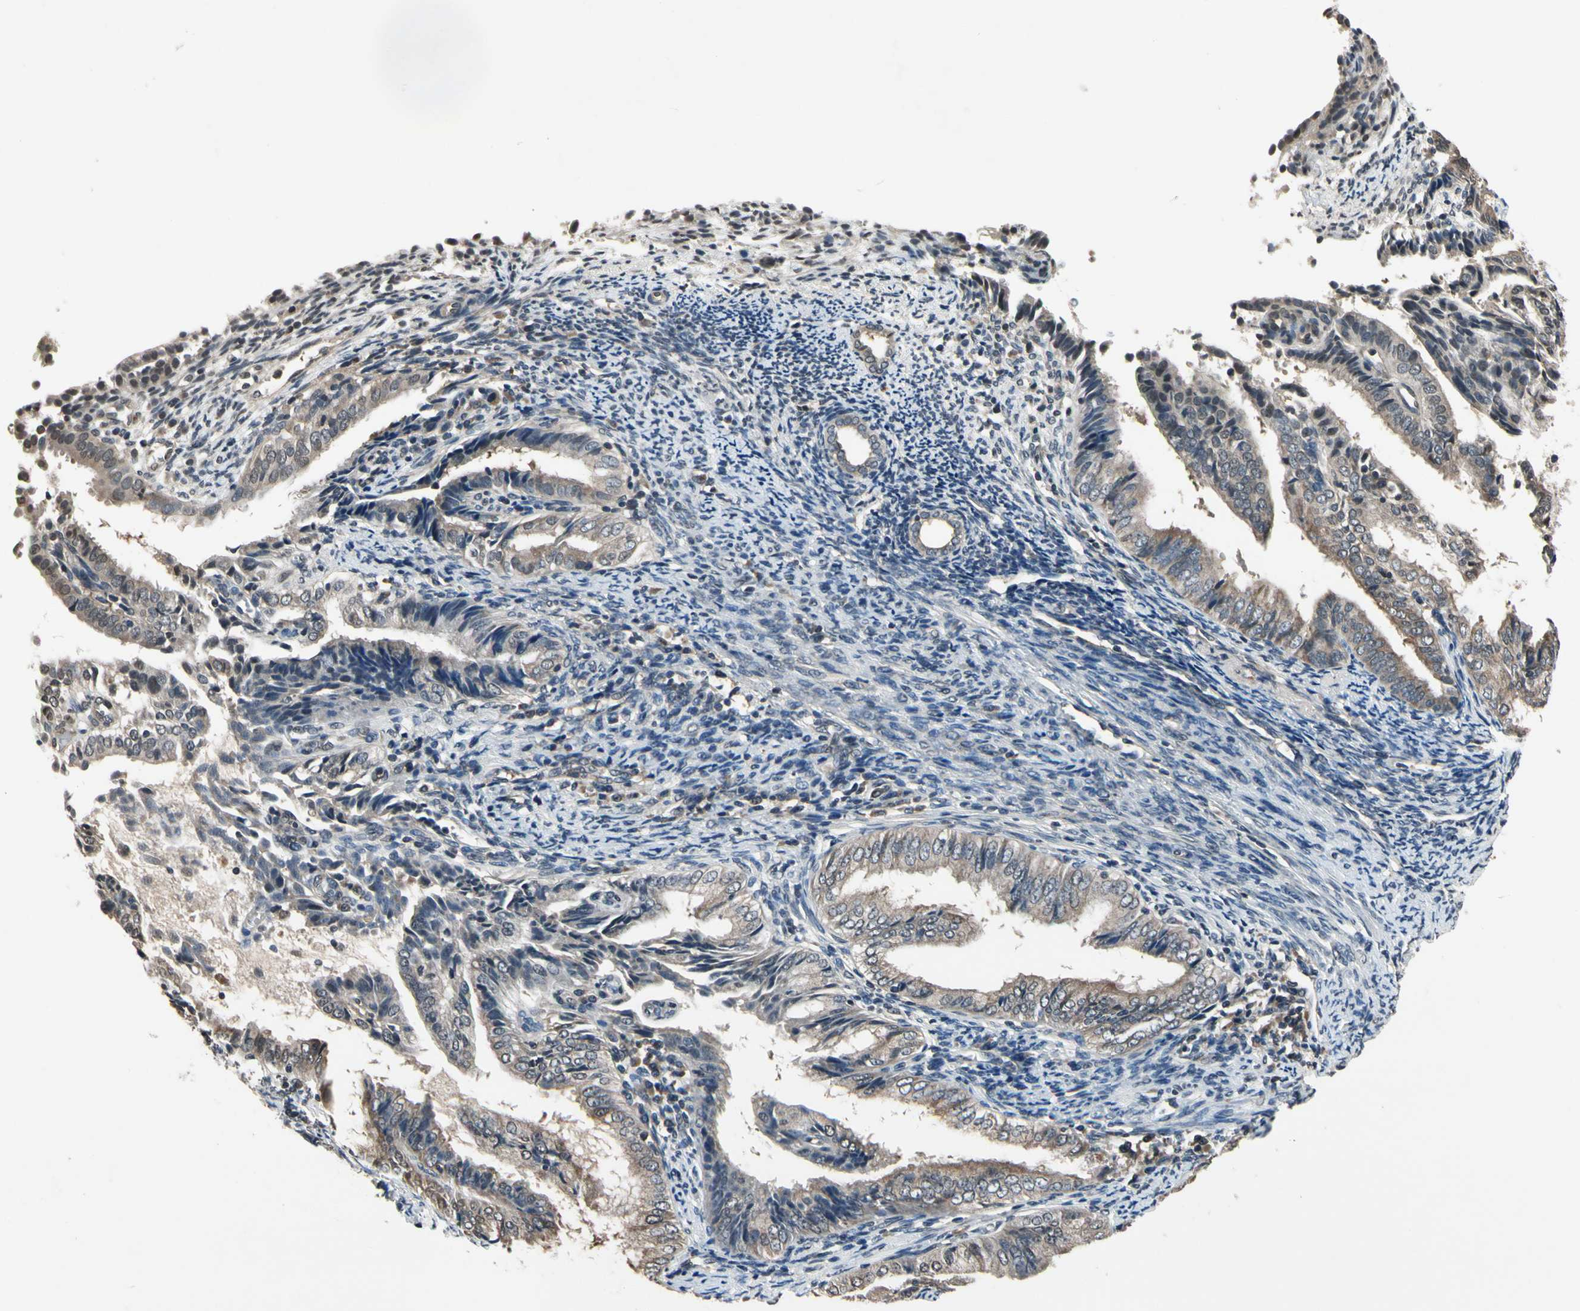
{"staining": {"intensity": "moderate", "quantity": "<25%", "location": "cytoplasmic/membranous"}, "tissue": "endometrial cancer", "cell_type": "Tumor cells", "image_type": "cancer", "snomed": [{"axis": "morphology", "description": "Adenocarcinoma, NOS"}, {"axis": "topography", "description": "Endometrium"}], "caption": "Endometrial cancer (adenocarcinoma) tissue shows moderate cytoplasmic/membranous expression in approximately <25% of tumor cells, visualized by immunohistochemistry.", "gene": "GCLC", "patient": {"sex": "female", "age": 58}}